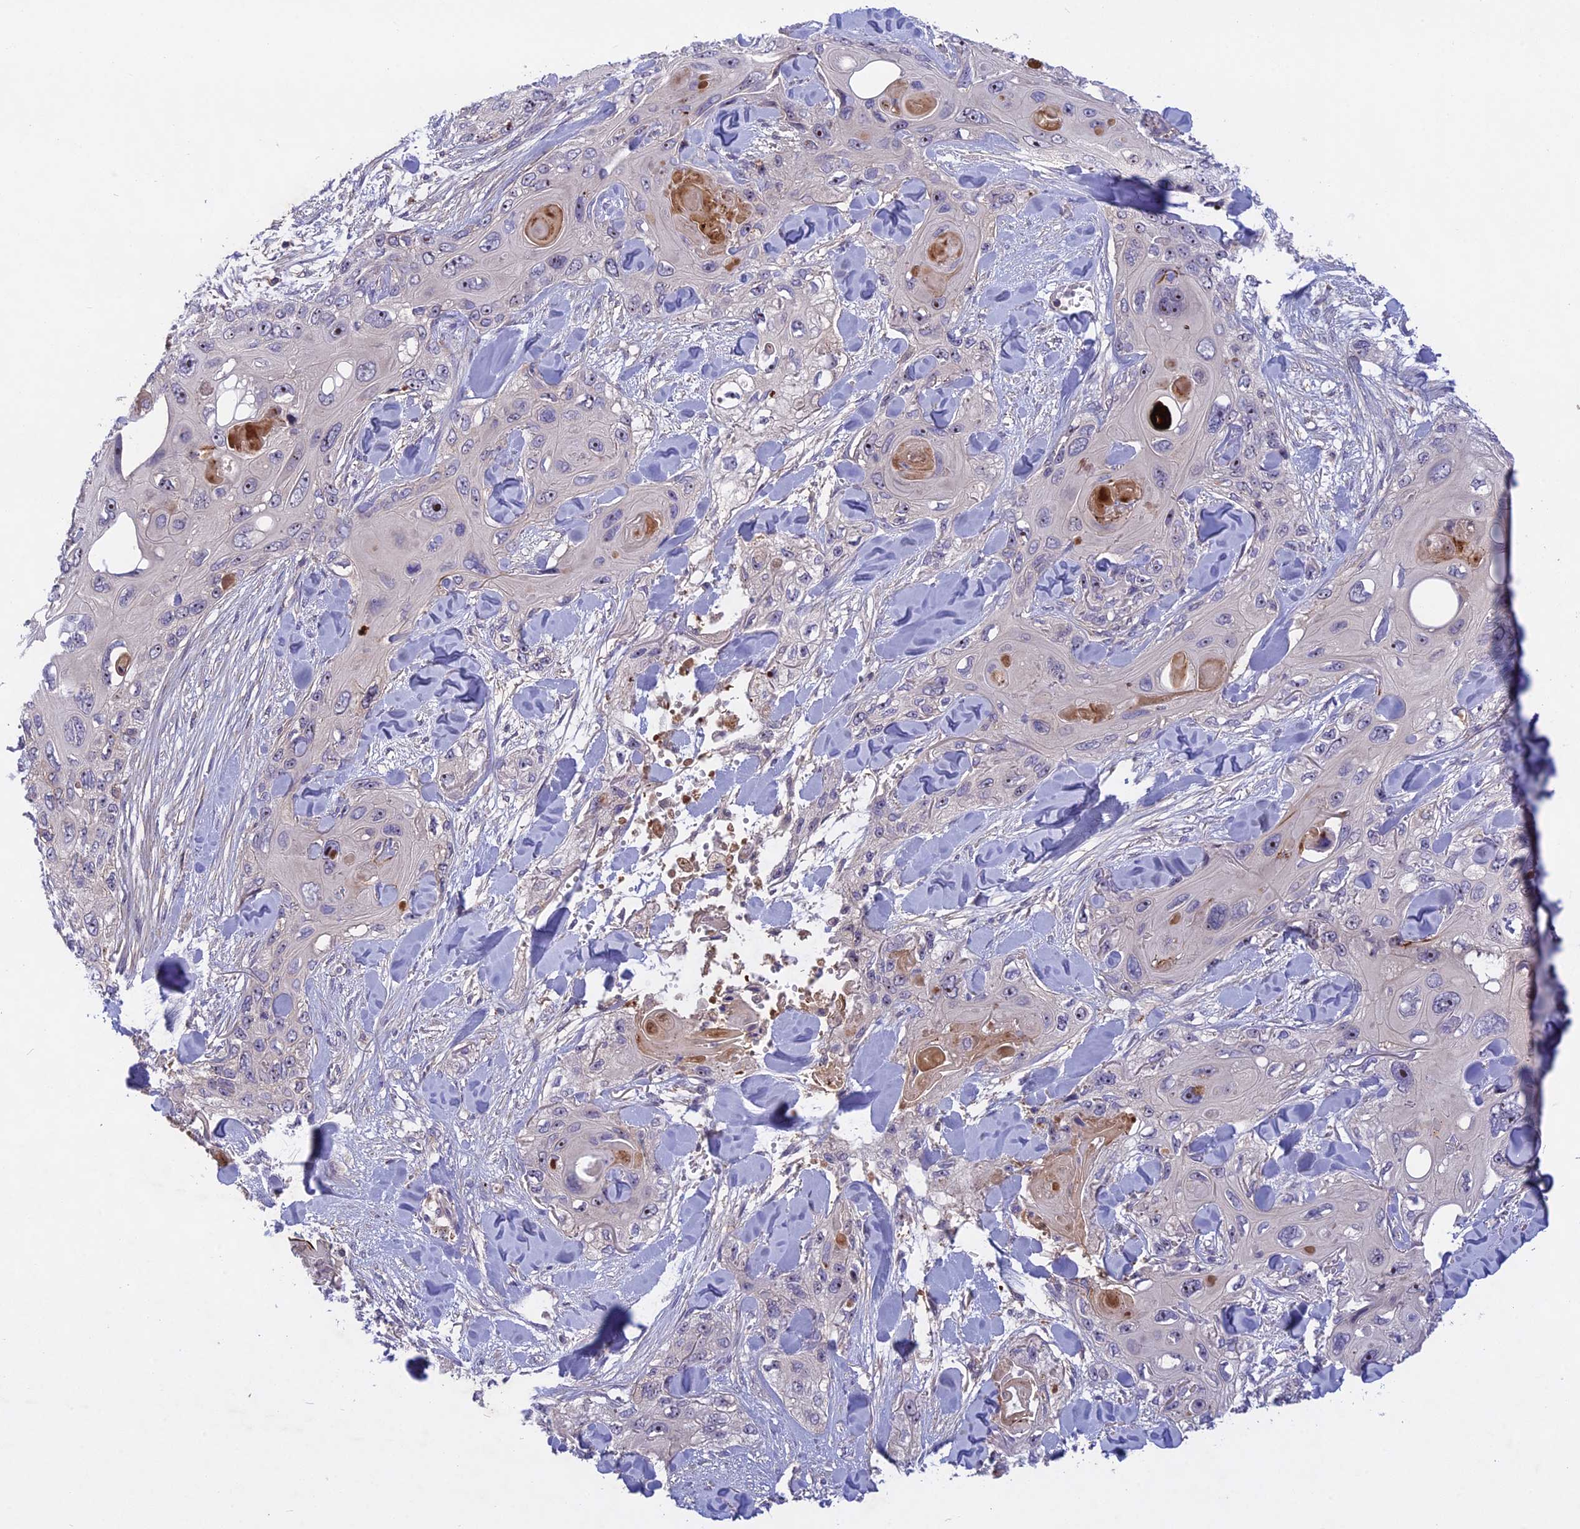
{"staining": {"intensity": "negative", "quantity": "none", "location": "none"}, "tissue": "skin cancer", "cell_type": "Tumor cells", "image_type": "cancer", "snomed": [{"axis": "morphology", "description": "Normal tissue, NOS"}, {"axis": "morphology", "description": "Squamous cell carcinoma, NOS"}, {"axis": "topography", "description": "Skin"}], "caption": "Immunohistochemical staining of human skin cancer exhibits no significant staining in tumor cells.", "gene": "ADO", "patient": {"sex": "male", "age": 72}}